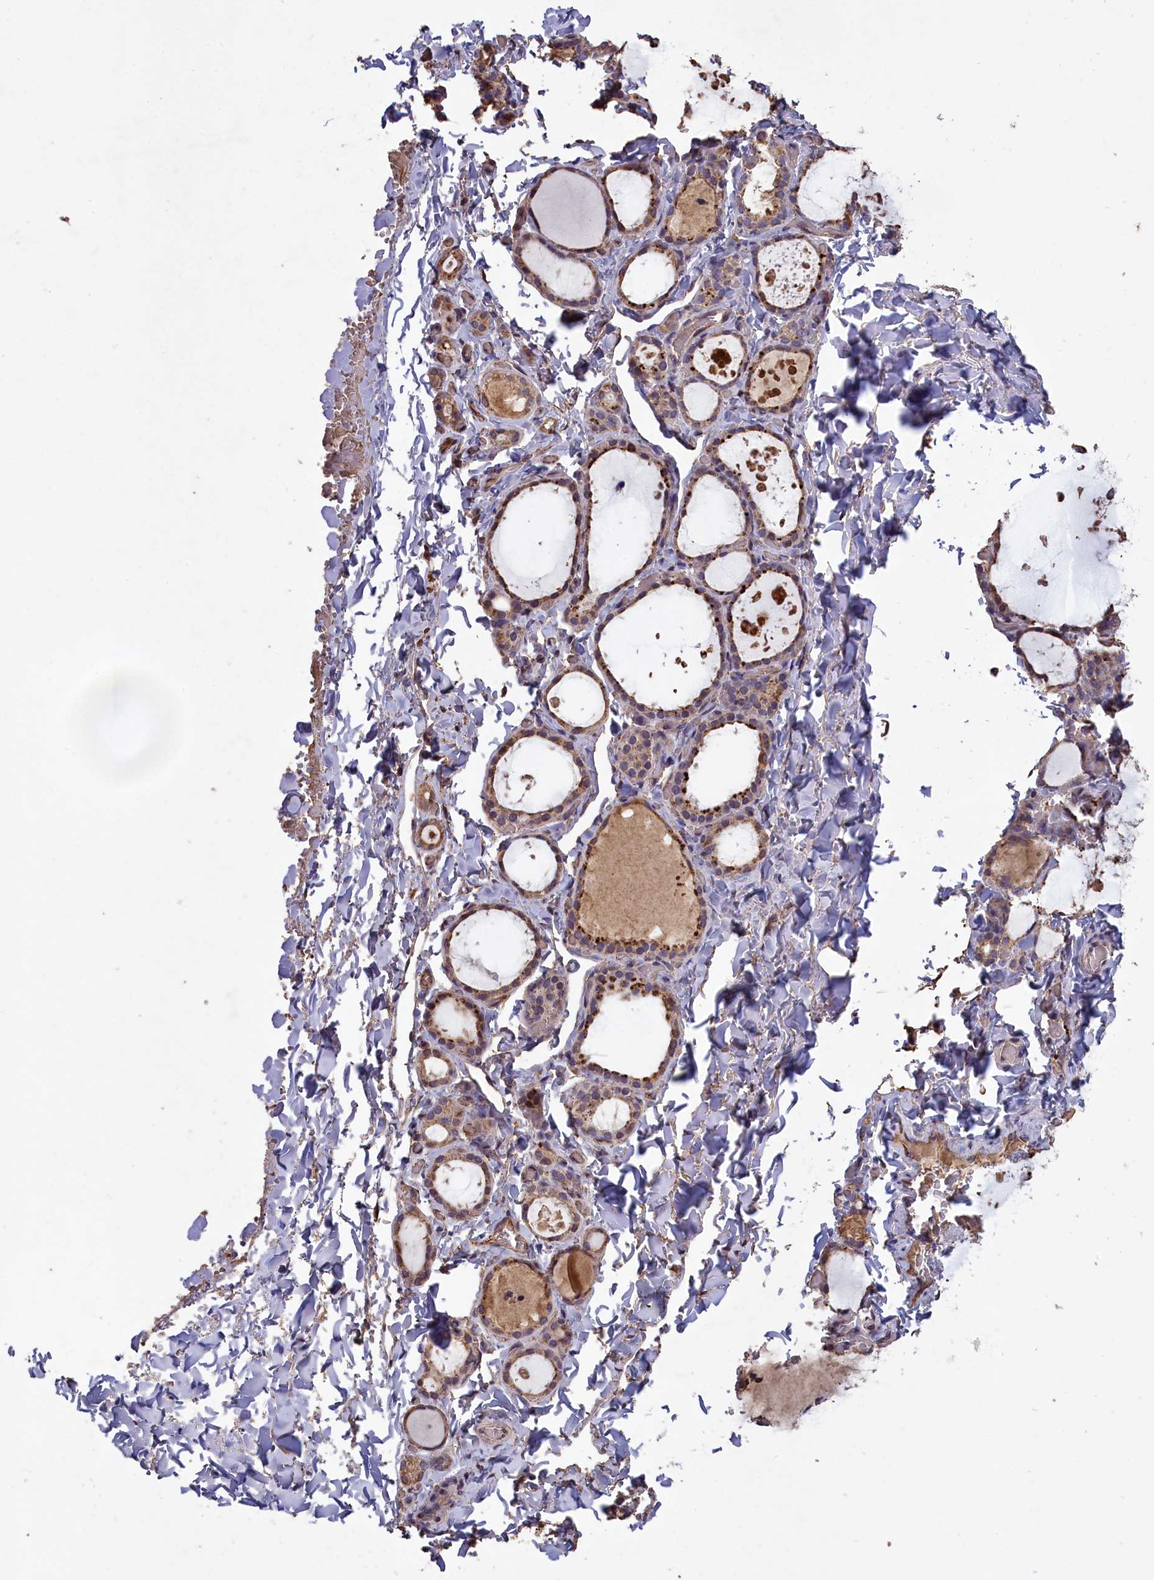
{"staining": {"intensity": "moderate", "quantity": "25%-75%", "location": "cytoplasmic/membranous"}, "tissue": "thyroid gland", "cell_type": "Glandular cells", "image_type": "normal", "snomed": [{"axis": "morphology", "description": "Normal tissue, NOS"}, {"axis": "topography", "description": "Thyroid gland"}], "caption": "Immunohistochemical staining of unremarkable human thyroid gland reveals medium levels of moderate cytoplasmic/membranous expression in about 25%-75% of glandular cells. (DAB IHC with brightfield microscopy, high magnification).", "gene": "CLRN2", "patient": {"sex": "female", "age": 44}}